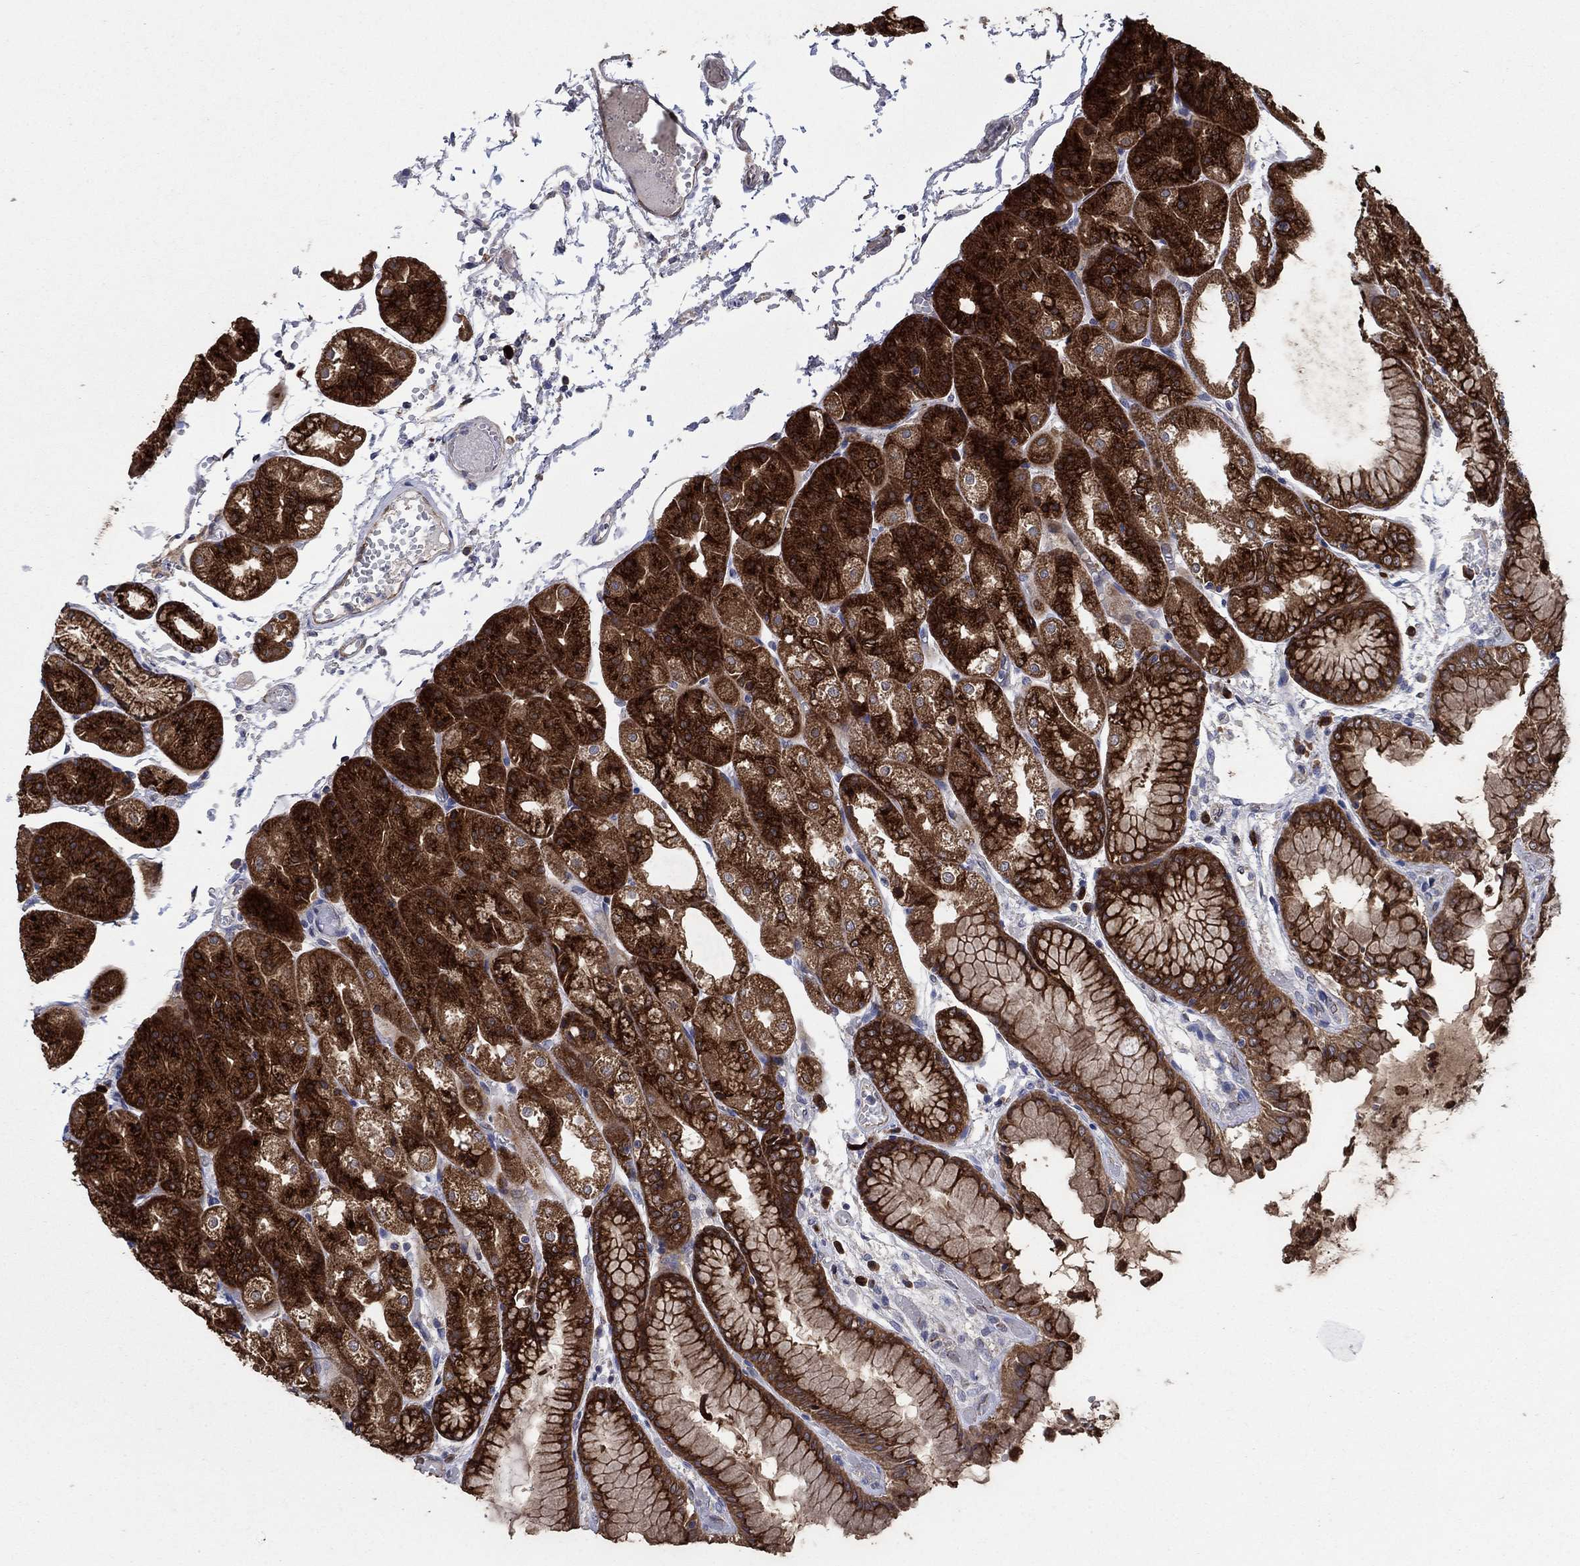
{"staining": {"intensity": "strong", "quantity": ">75%", "location": "cytoplasmic/membranous"}, "tissue": "stomach", "cell_type": "Glandular cells", "image_type": "normal", "snomed": [{"axis": "morphology", "description": "Normal tissue, NOS"}, {"axis": "topography", "description": "Stomach, upper"}], "caption": "This photomicrograph displays normal stomach stained with immunohistochemistry (IHC) to label a protein in brown. The cytoplasmic/membranous of glandular cells show strong positivity for the protein. Nuclei are counter-stained blue.", "gene": "HID1", "patient": {"sex": "male", "age": 72}}